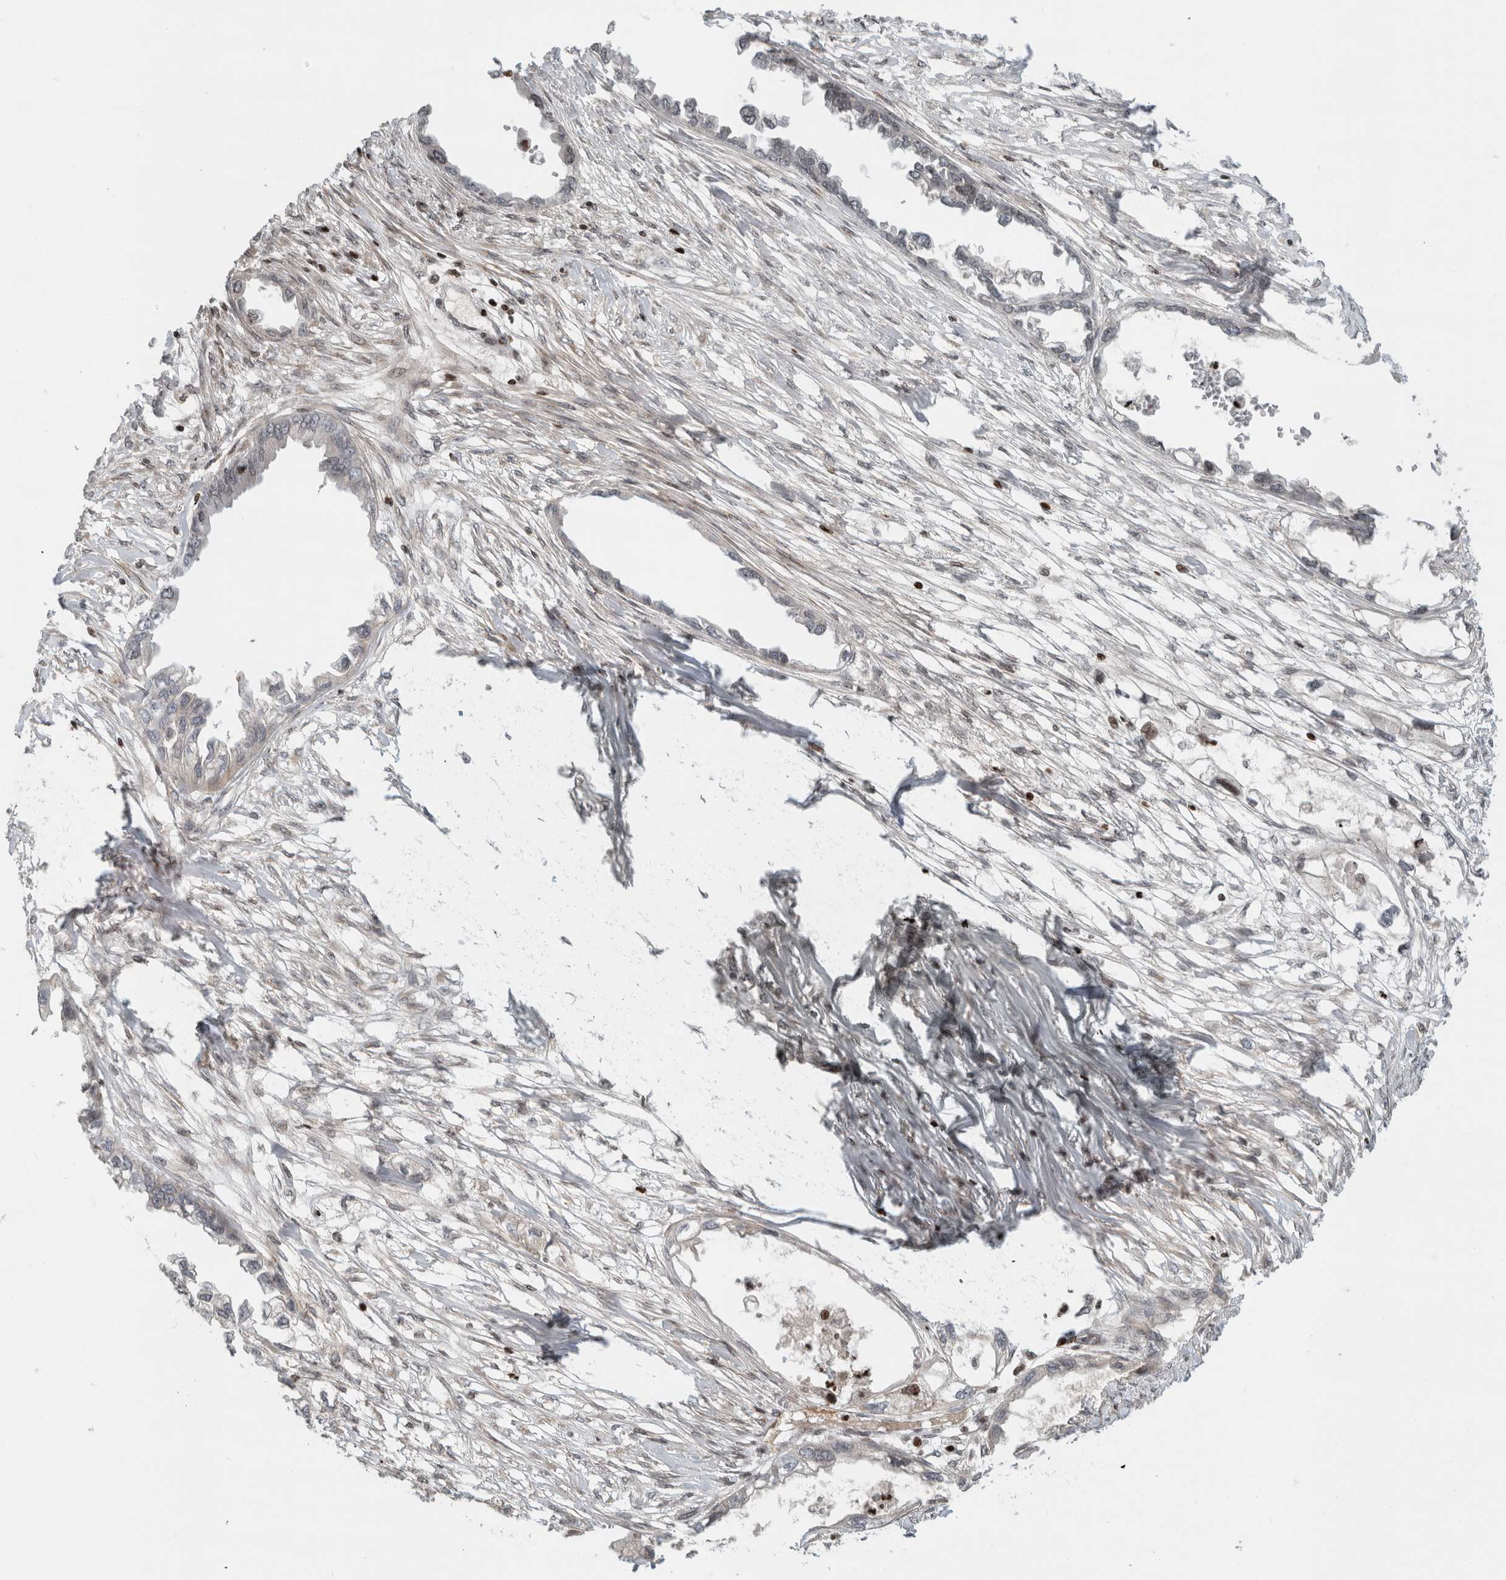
{"staining": {"intensity": "negative", "quantity": "none", "location": "none"}, "tissue": "endometrial cancer", "cell_type": "Tumor cells", "image_type": "cancer", "snomed": [{"axis": "morphology", "description": "Adenocarcinoma, NOS"}, {"axis": "morphology", "description": "Adenocarcinoma, metastatic, NOS"}, {"axis": "topography", "description": "Adipose tissue"}, {"axis": "topography", "description": "Endometrium"}], "caption": "An IHC histopathology image of endometrial cancer is shown. There is no staining in tumor cells of endometrial cancer.", "gene": "GINS4", "patient": {"sex": "female", "age": 67}}